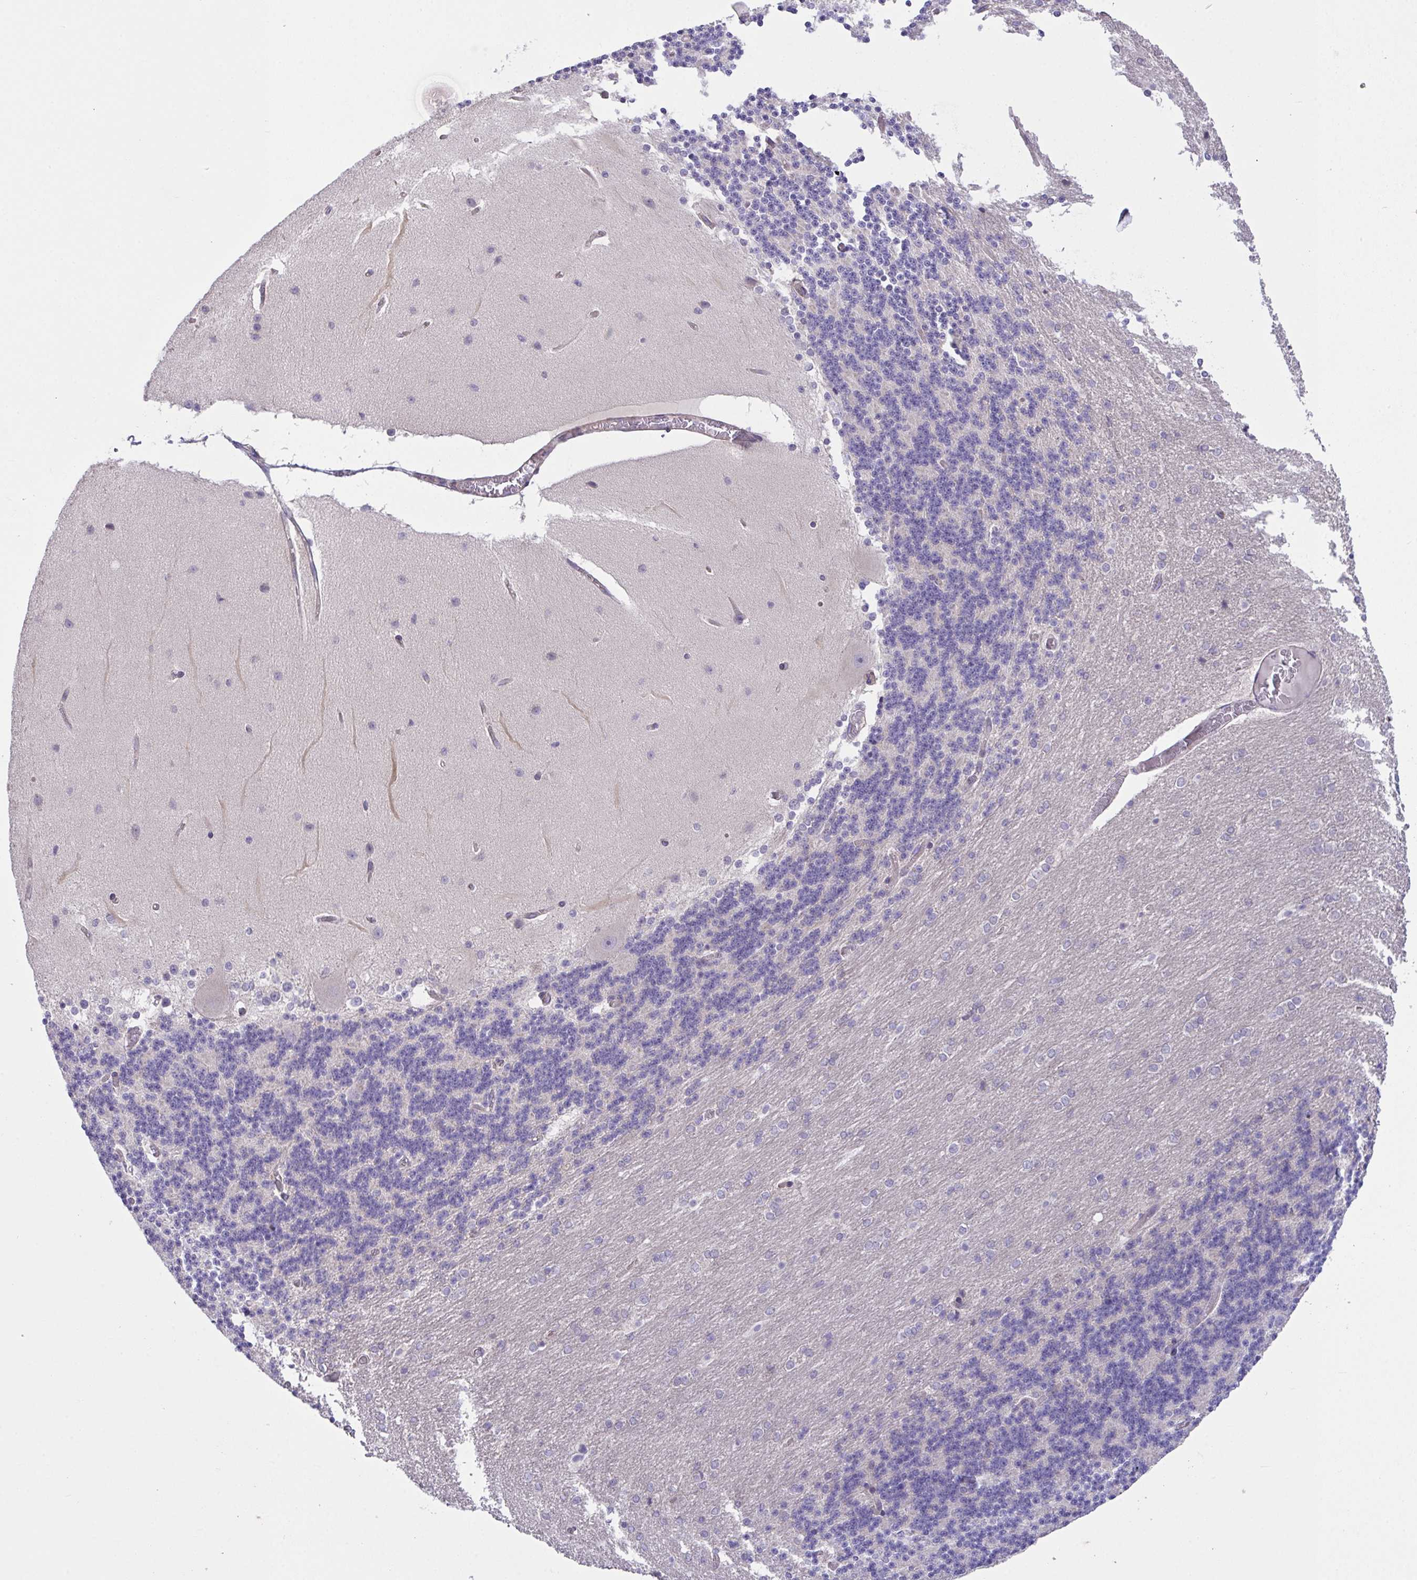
{"staining": {"intensity": "negative", "quantity": "none", "location": "none"}, "tissue": "cerebellum", "cell_type": "Cells in granular layer", "image_type": "normal", "snomed": [{"axis": "morphology", "description": "Normal tissue, NOS"}, {"axis": "topography", "description": "Cerebellum"}], "caption": "The IHC photomicrograph has no significant expression in cells in granular layer of cerebellum. Brightfield microscopy of immunohistochemistry (IHC) stained with DAB (brown) and hematoxylin (blue), captured at high magnification.", "gene": "RHOXF1", "patient": {"sex": "female", "age": 54}}